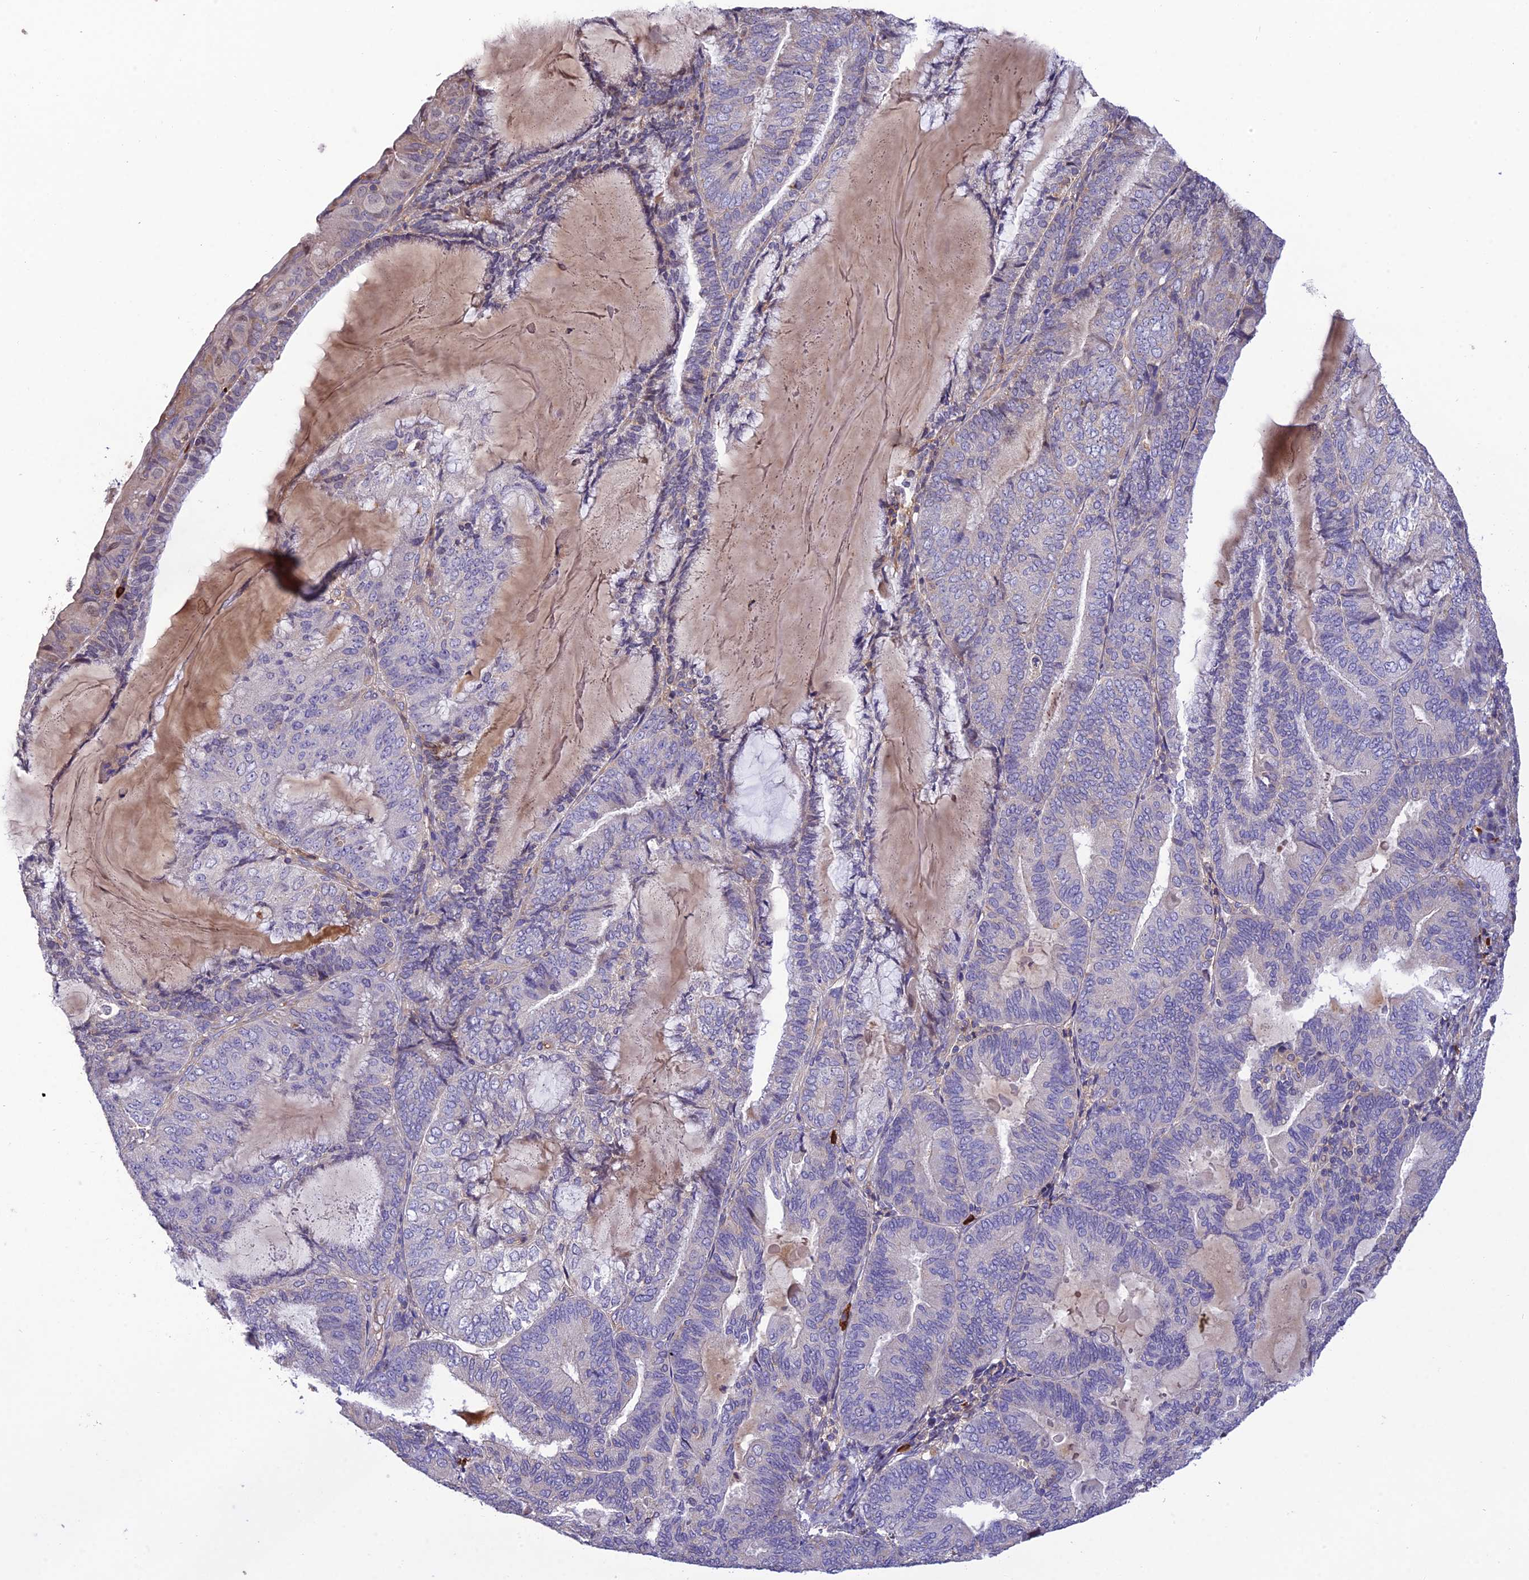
{"staining": {"intensity": "weak", "quantity": "<25%", "location": "cytoplasmic/membranous"}, "tissue": "endometrial cancer", "cell_type": "Tumor cells", "image_type": "cancer", "snomed": [{"axis": "morphology", "description": "Adenocarcinoma, NOS"}, {"axis": "topography", "description": "Endometrium"}], "caption": "This is a histopathology image of IHC staining of endometrial cancer, which shows no positivity in tumor cells.", "gene": "MIOS", "patient": {"sex": "female", "age": 81}}